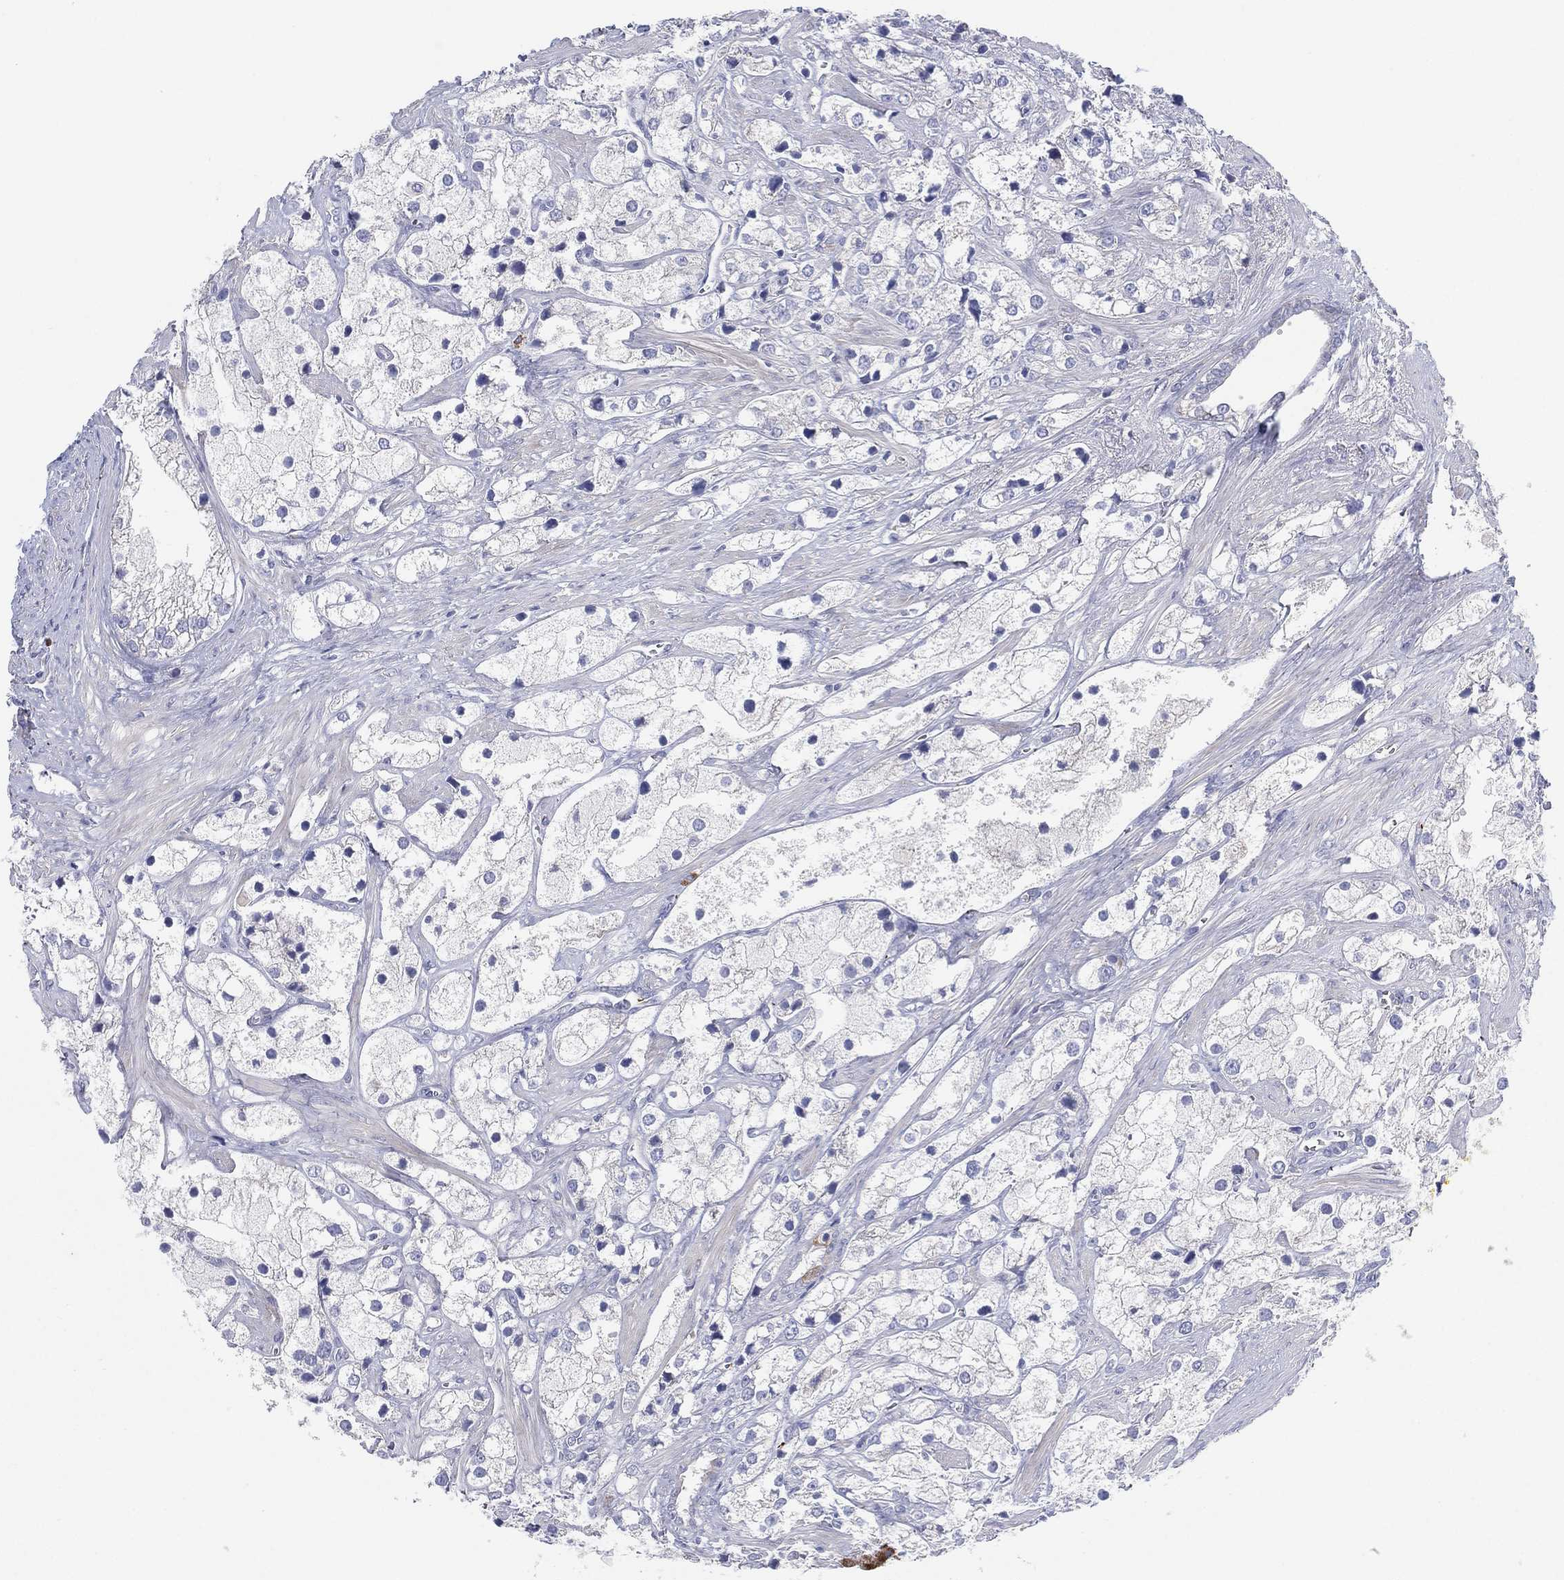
{"staining": {"intensity": "negative", "quantity": "none", "location": "none"}, "tissue": "prostate cancer", "cell_type": "Tumor cells", "image_type": "cancer", "snomed": [{"axis": "morphology", "description": "Adenocarcinoma, NOS"}, {"axis": "topography", "description": "Prostate and seminal vesicle, NOS"}, {"axis": "topography", "description": "Prostate"}], "caption": "Immunohistochemistry (IHC) of human prostate cancer (adenocarcinoma) demonstrates no staining in tumor cells. (DAB (3,3'-diaminobenzidine) IHC visualized using brightfield microscopy, high magnification).", "gene": "TMEM40", "patient": {"sex": "male", "age": 79}}